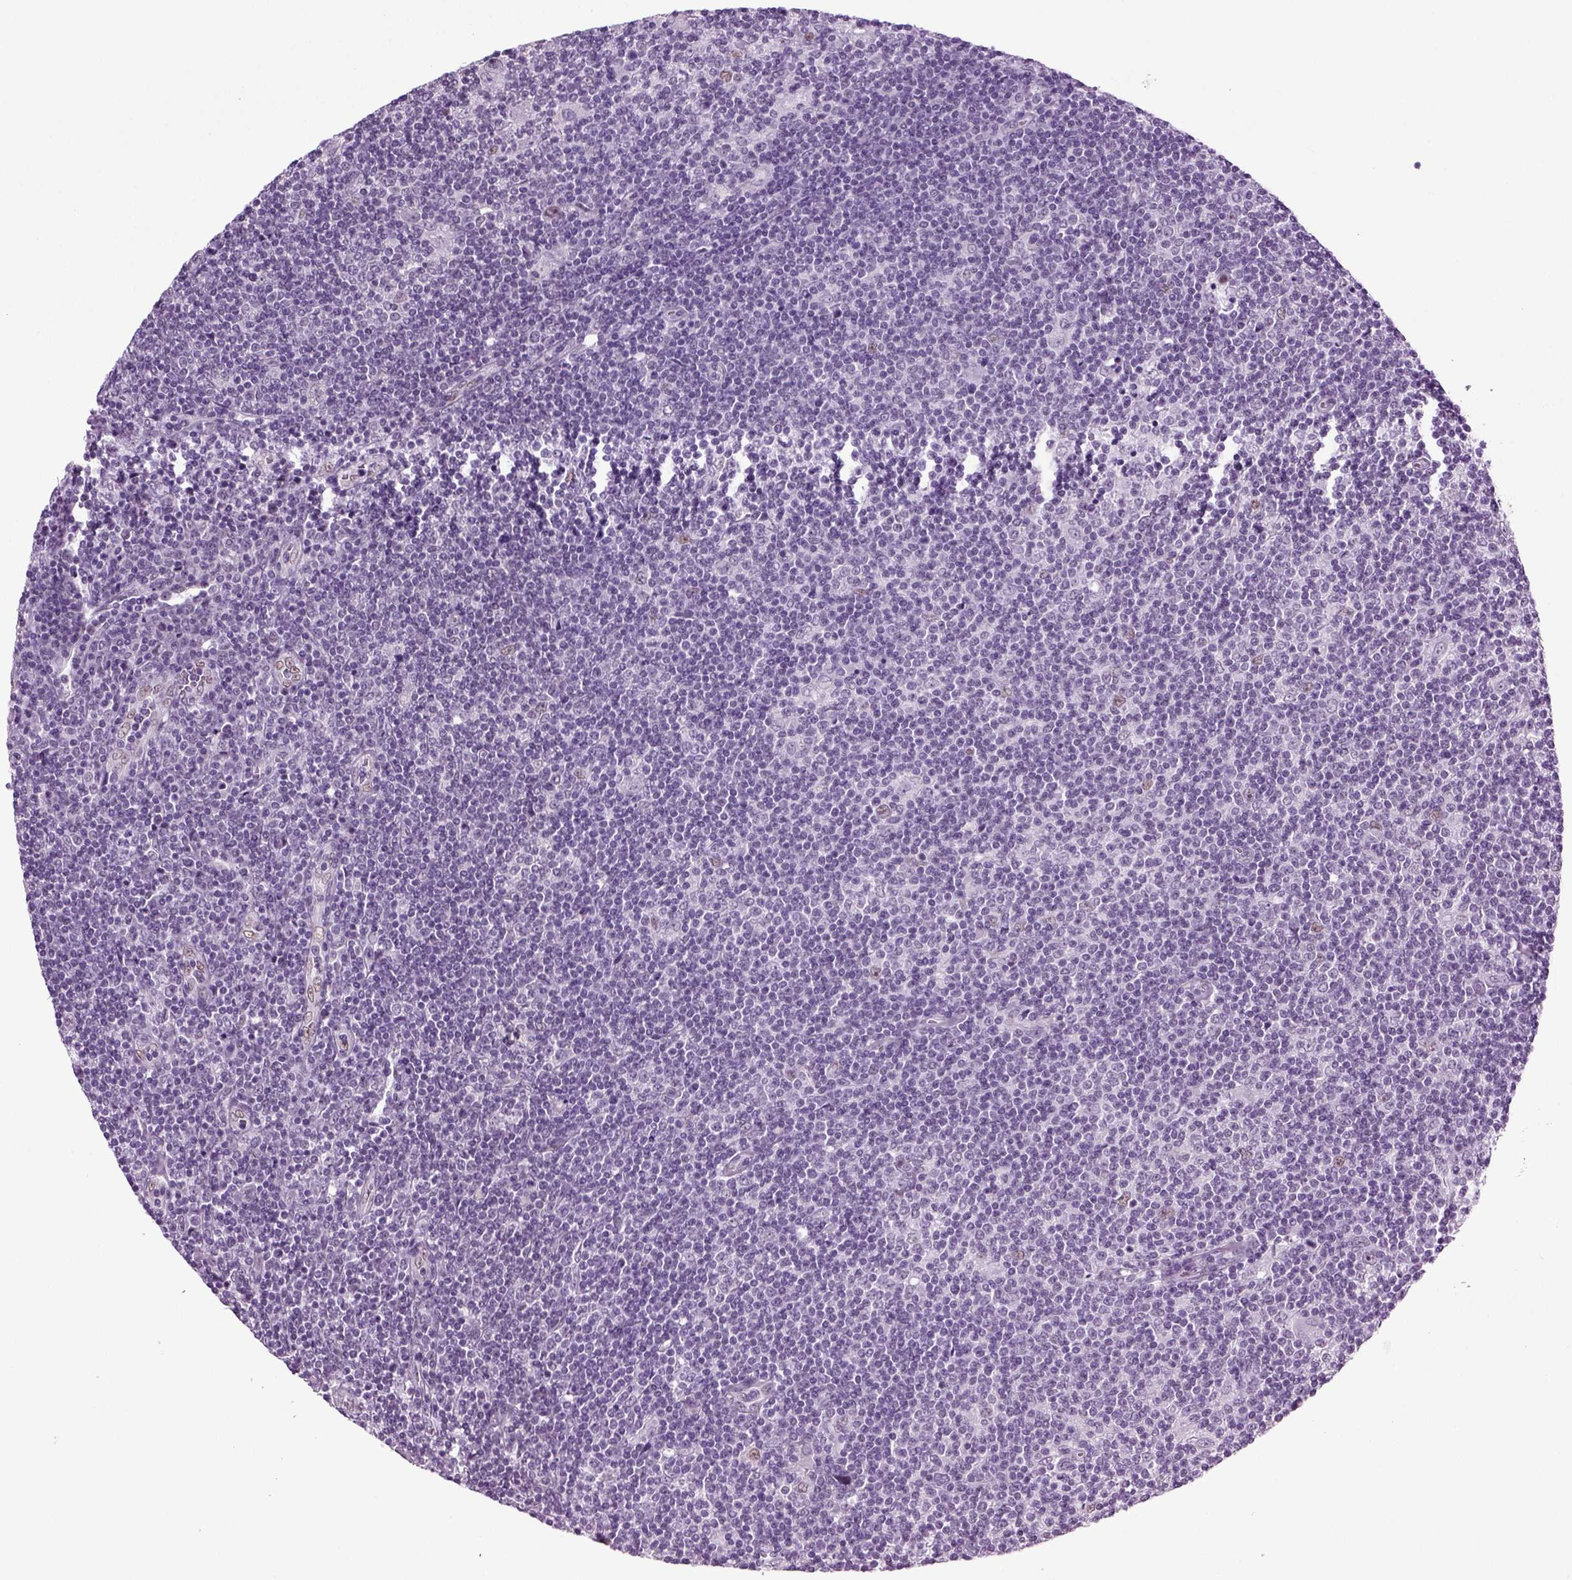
{"staining": {"intensity": "weak", "quantity": ">75%", "location": "nuclear"}, "tissue": "lymphoma", "cell_type": "Tumor cells", "image_type": "cancer", "snomed": [{"axis": "morphology", "description": "Hodgkin's disease, NOS"}, {"axis": "topography", "description": "Lymph node"}], "caption": "Immunohistochemical staining of human lymphoma displays low levels of weak nuclear positivity in approximately >75% of tumor cells. (Stains: DAB (3,3'-diaminobenzidine) in brown, nuclei in blue, Microscopy: brightfield microscopy at high magnification).", "gene": "RFX3", "patient": {"sex": "male", "age": 40}}